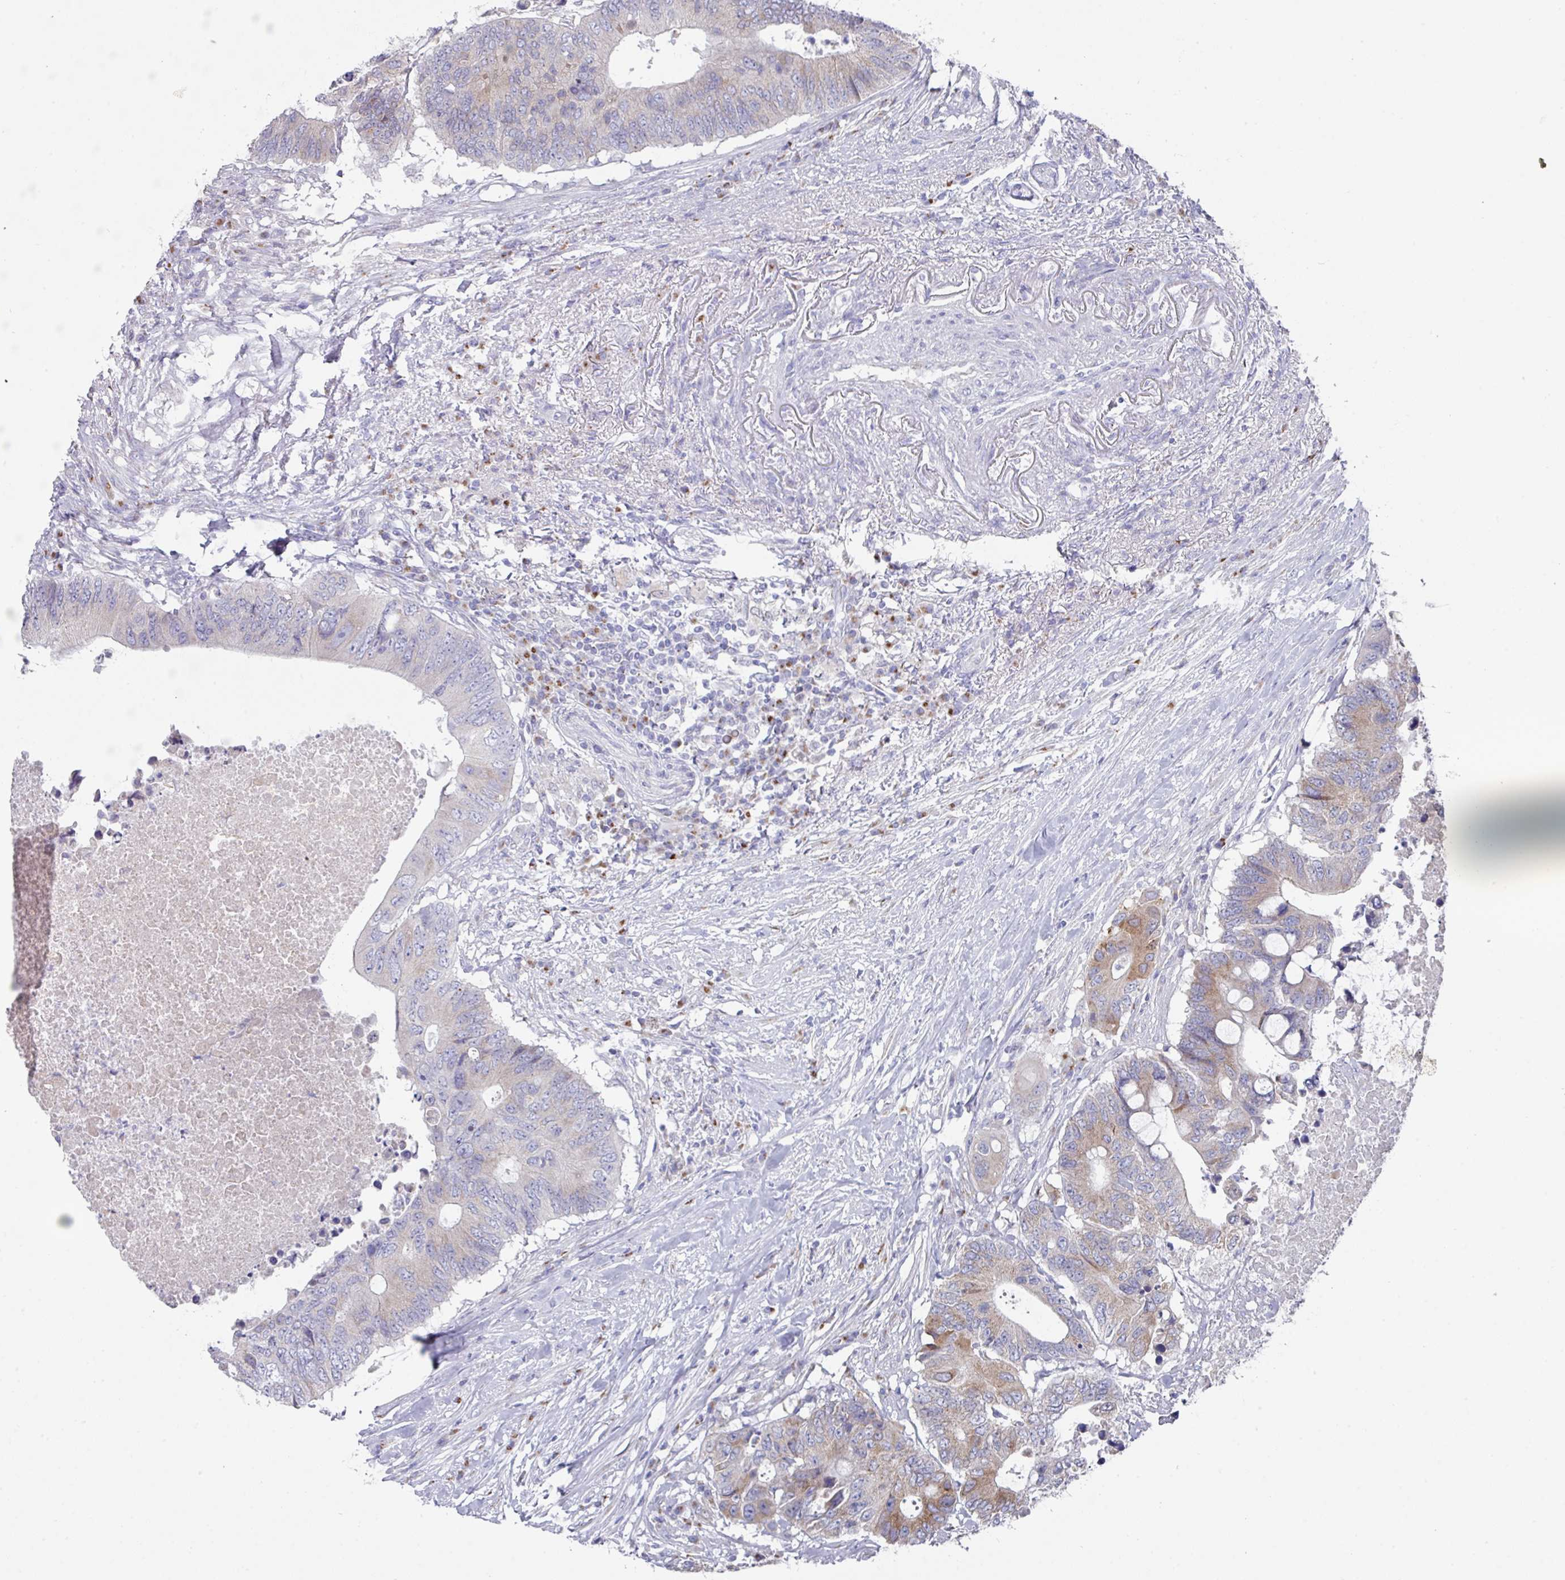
{"staining": {"intensity": "moderate", "quantity": "<25%", "location": "cytoplasmic/membranous"}, "tissue": "colorectal cancer", "cell_type": "Tumor cells", "image_type": "cancer", "snomed": [{"axis": "morphology", "description": "Adenocarcinoma, NOS"}, {"axis": "topography", "description": "Colon"}], "caption": "A high-resolution histopathology image shows immunohistochemistry (IHC) staining of colorectal cancer (adenocarcinoma), which reveals moderate cytoplasmic/membranous expression in about <25% of tumor cells.", "gene": "VKORC1L1", "patient": {"sex": "male", "age": 71}}